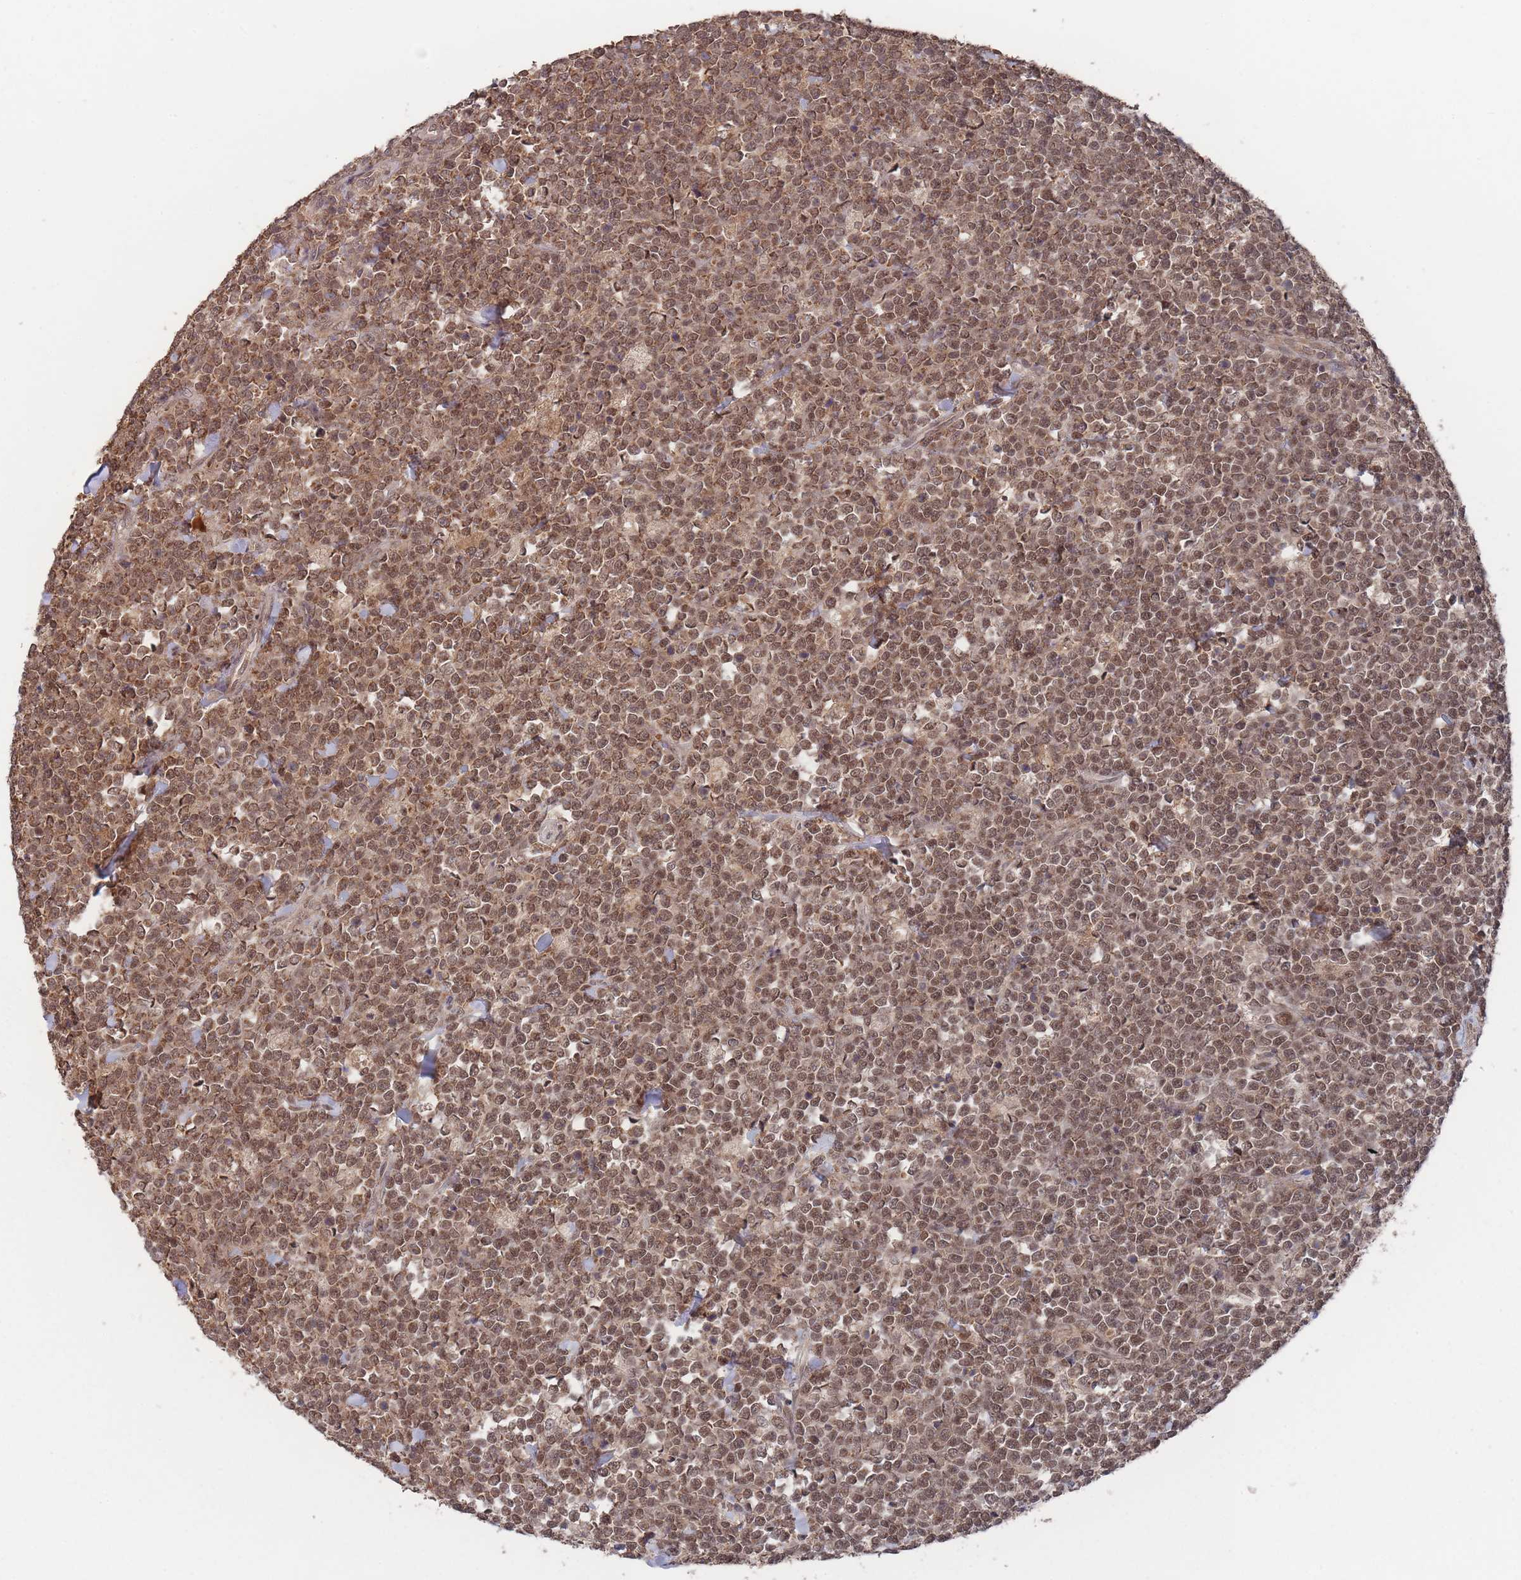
{"staining": {"intensity": "moderate", "quantity": ">75%", "location": "nuclear"}, "tissue": "lymphoma", "cell_type": "Tumor cells", "image_type": "cancer", "snomed": [{"axis": "morphology", "description": "Malignant lymphoma, non-Hodgkin's type, High grade"}, {"axis": "topography", "description": "Small intestine"}, {"axis": "topography", "description": "Colon"}], "caption": "IHC (DAB) staining of malignant lymphoma, non-Hodgkin's type (high-grade) demonstrates moderate nuclear protein positivity in about >75% of tumor cells. (DAB = brown stain, brightfield microscopy at high magnification).", "gene": "SF3B1", "patient": {"sex": "male", "age": 8}}